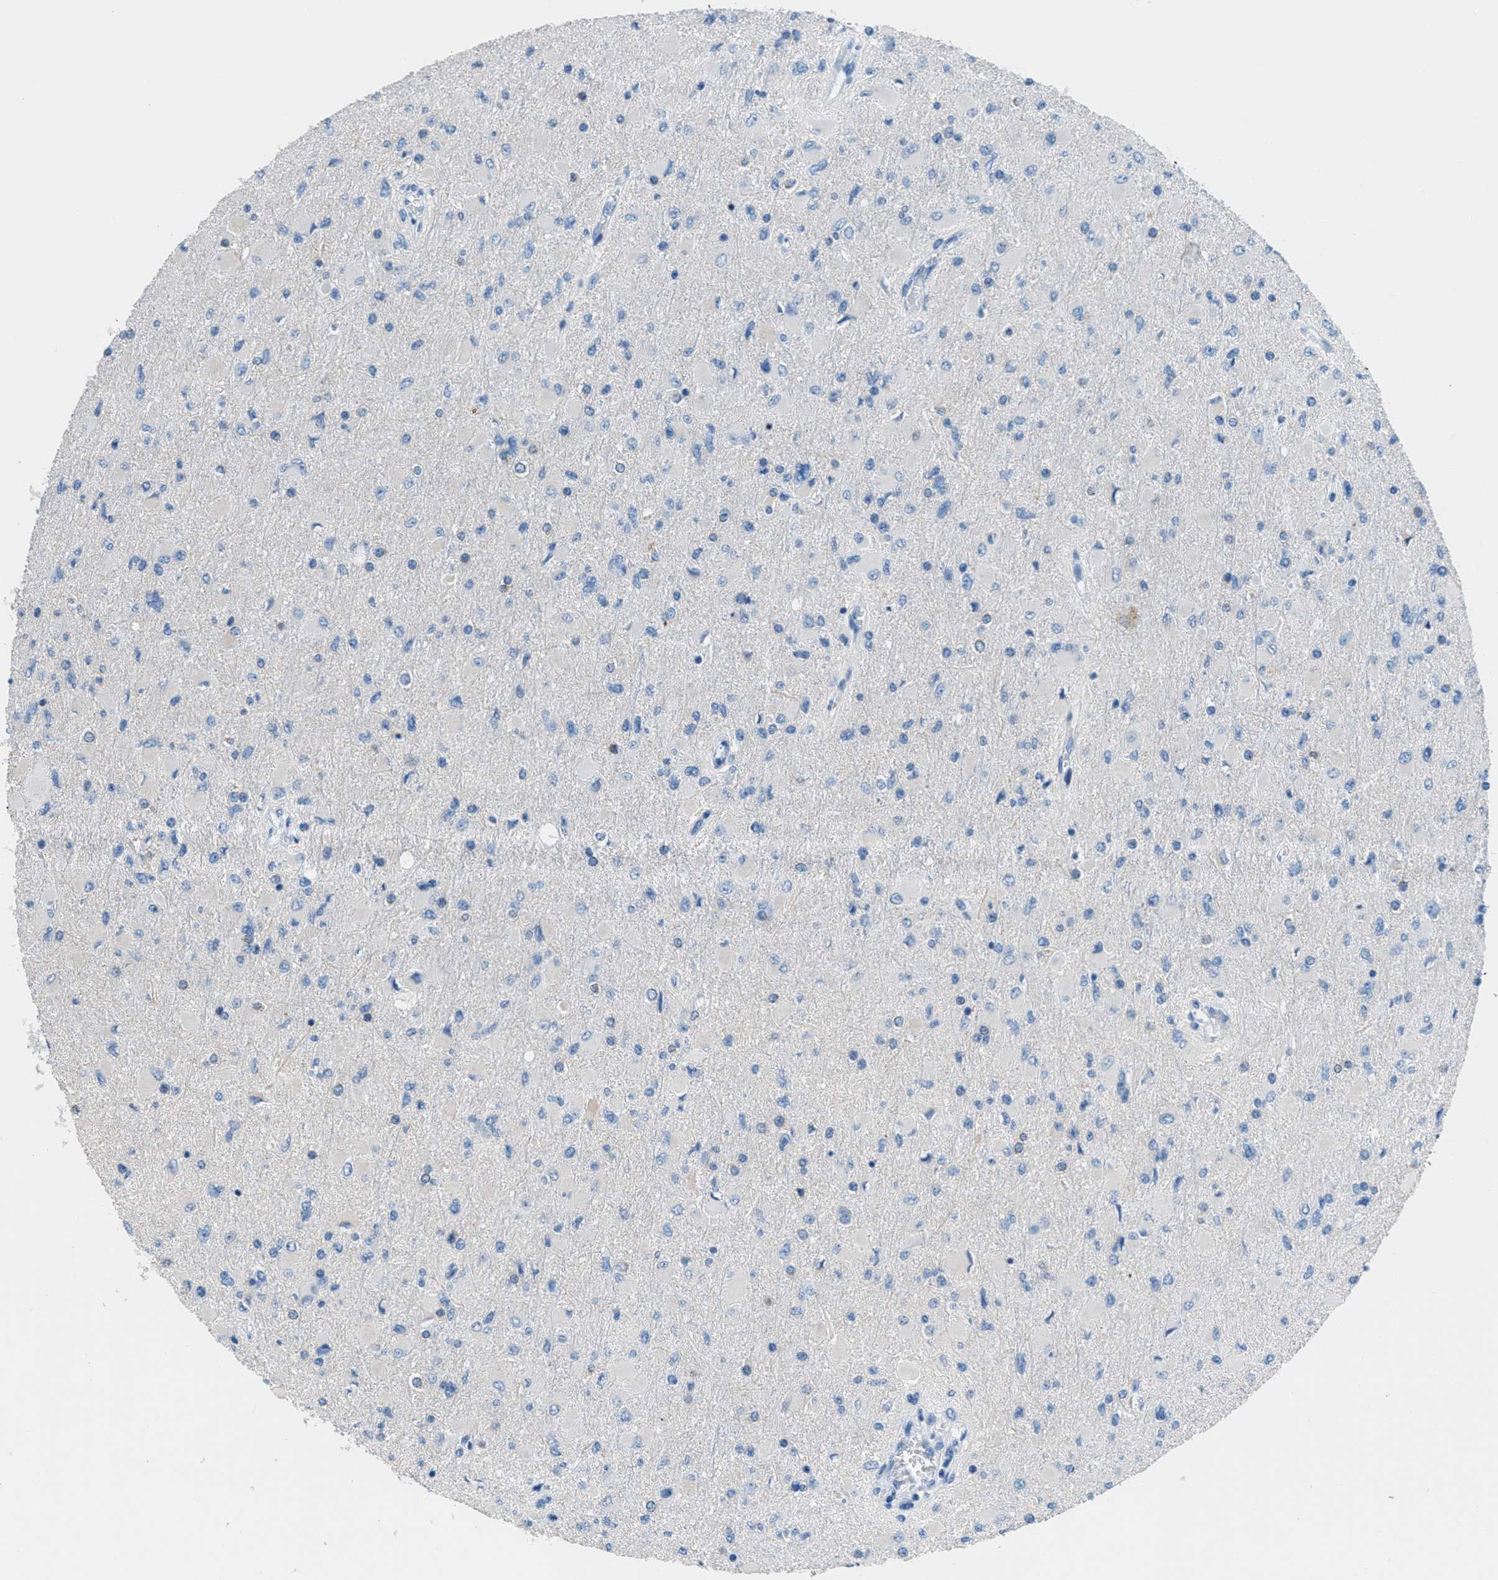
{"staining": {"intensity": "negative", "quantity": "none", "location": "none"}, "tissue": "glioma", "cell_type": "Tumor cells", "image_type": "cancer", "snomed": [{"axis": "morphology", "description": "Glioma, malignant, High grade"}, {"axis": "topography", "description": "Cerebral cortex"}], "caption": "Immunohistochemistry histopathology image of neoplastic tissue: glioma stained with DAB (3,3'-diaminobenzidine) demonstrates no significant protein staining in tumor cells.", "gene": "MGARP", "patient": {"sex": "female", "age": 36}}